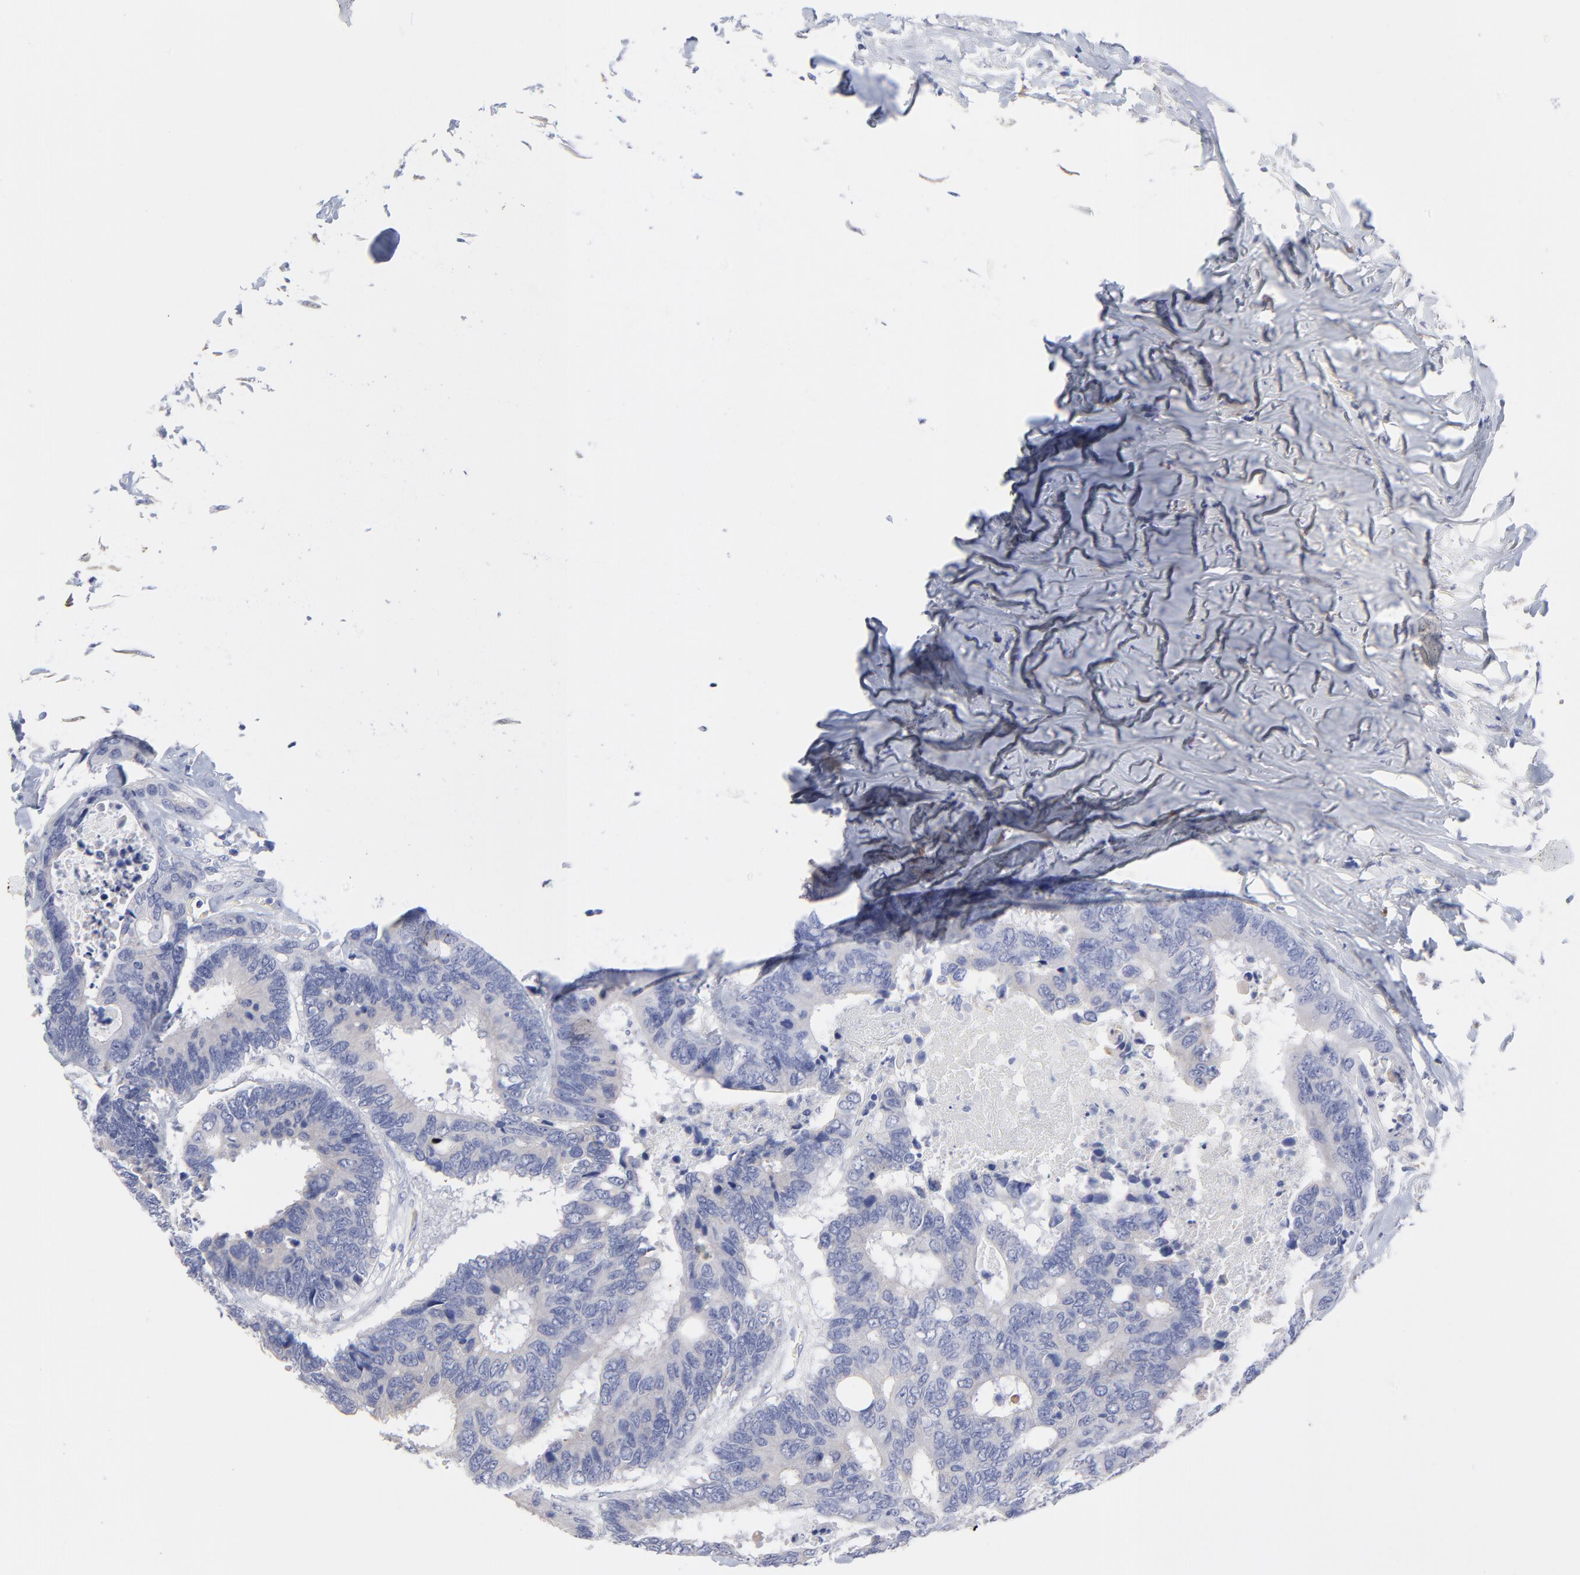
{"staining": {"intensity": "negative", "quantity": "none", "location": "none"}, "tissue": "colorectal cancer", "cell_type": "Tumor cells", "image_type": "cancer", "snomed": [{"axis": "morphology", "description": "Adenocarcinoma, NOS"}, {"axis": "topography", "description": "Rectum"}], "caption": "Tumor cells are negative for protein expression in human colorectal cancer. The staining was performed using DAB (3,3'-diaminobenzidine) to visualize the protein expression in brown, while the nuclei were stained in blue with hematoxylin (Magnification: 20x).", "gene": "DUSP9", "patient": {"sex": "male", "age": 55}}